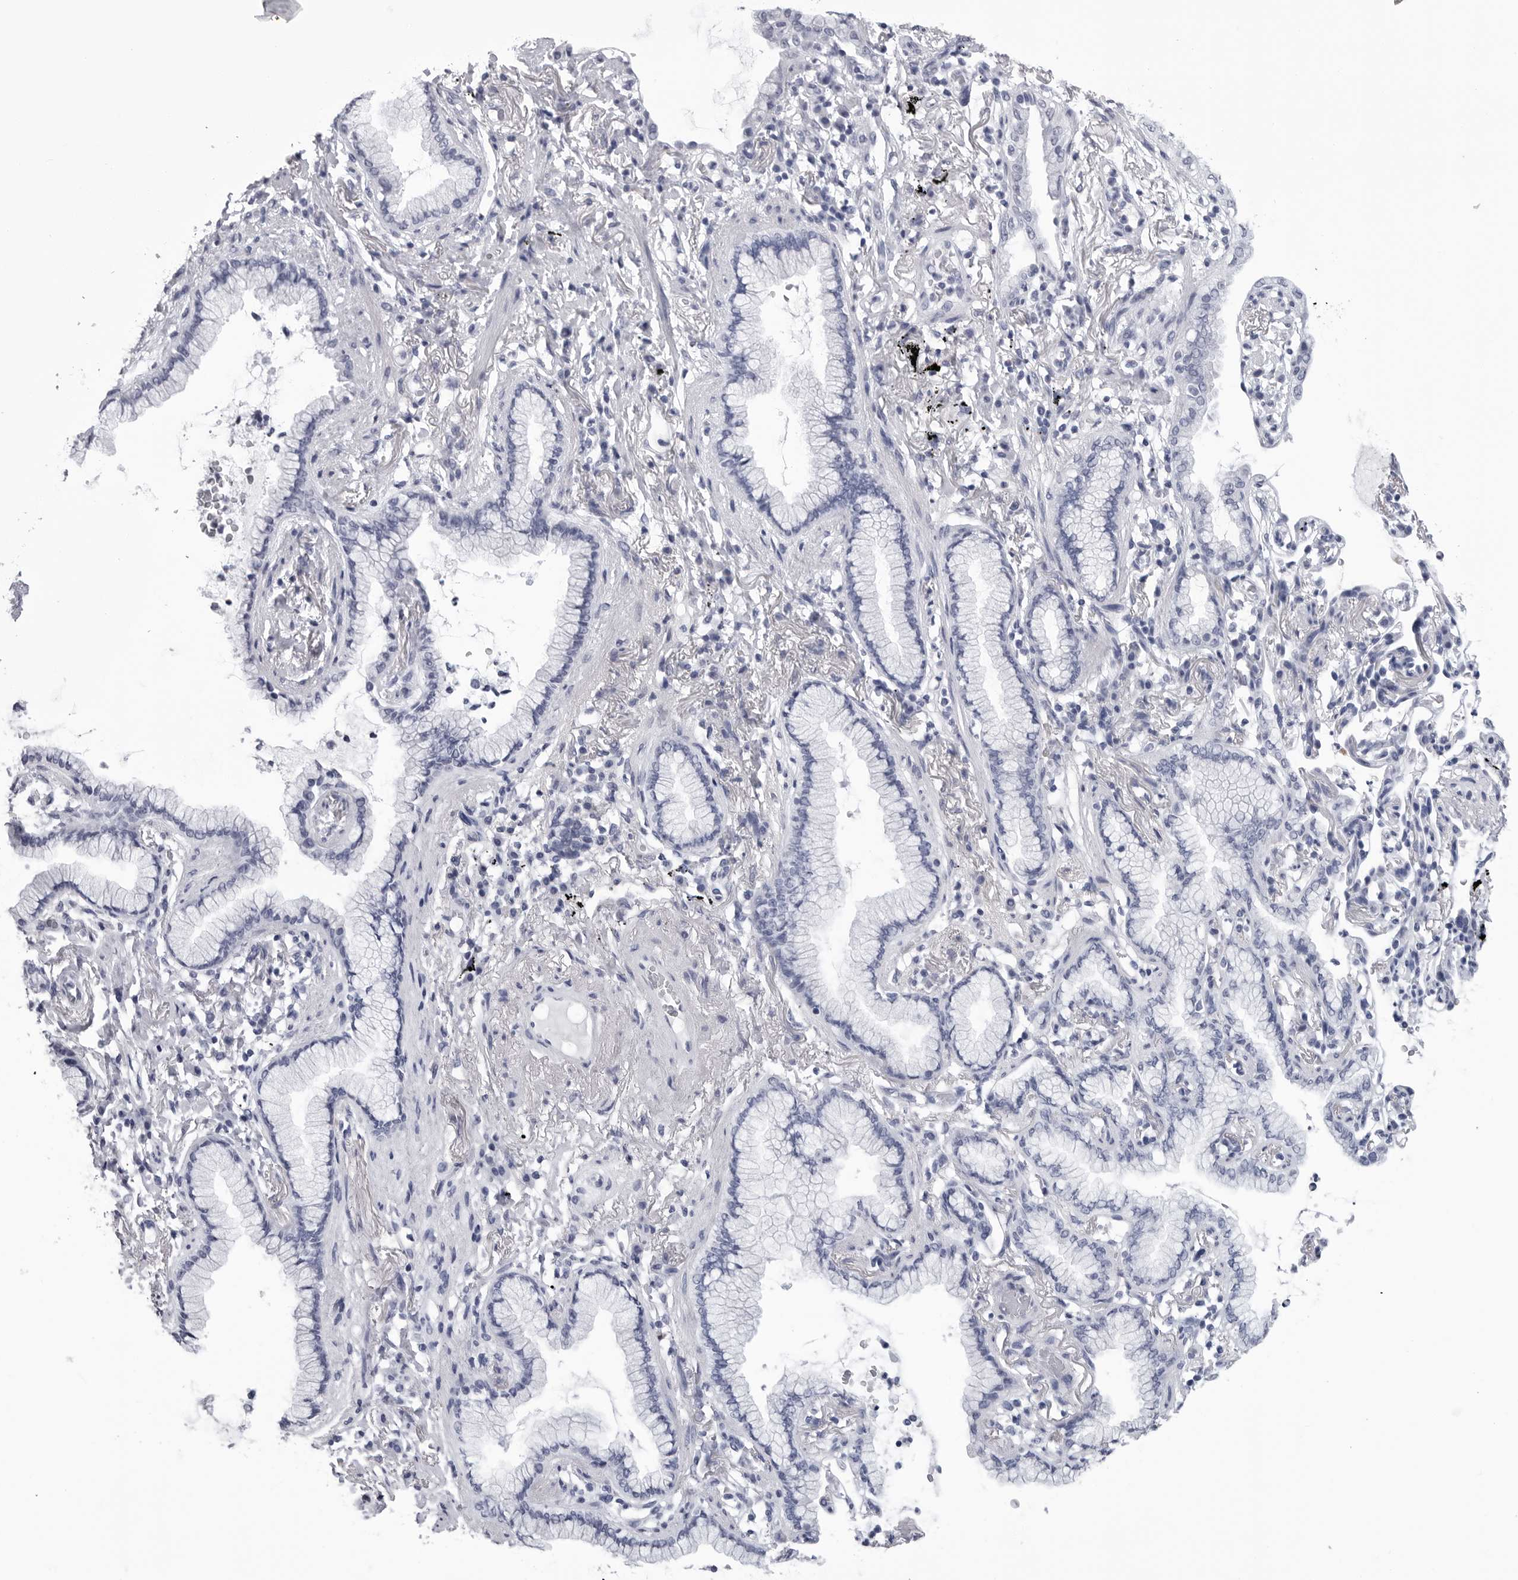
{"staining": {"intensity": "negative", "quantity": "none", "location": "none"}, "tissue": "lung cancer", "cell_type": "Tumor cells", "image_type": "cancer", "snomed": [{"axis": "morphology", "description": "Adenocarcinoma, NOS"}, {"axis": "topography", "description": "Lung"}], "caption": "Histopathology image shows no significant protein staining in tumor cells of adenocarcinoma (lung).", "gene": "CDK20", "patient": {"sex": "female", "age": 70}}